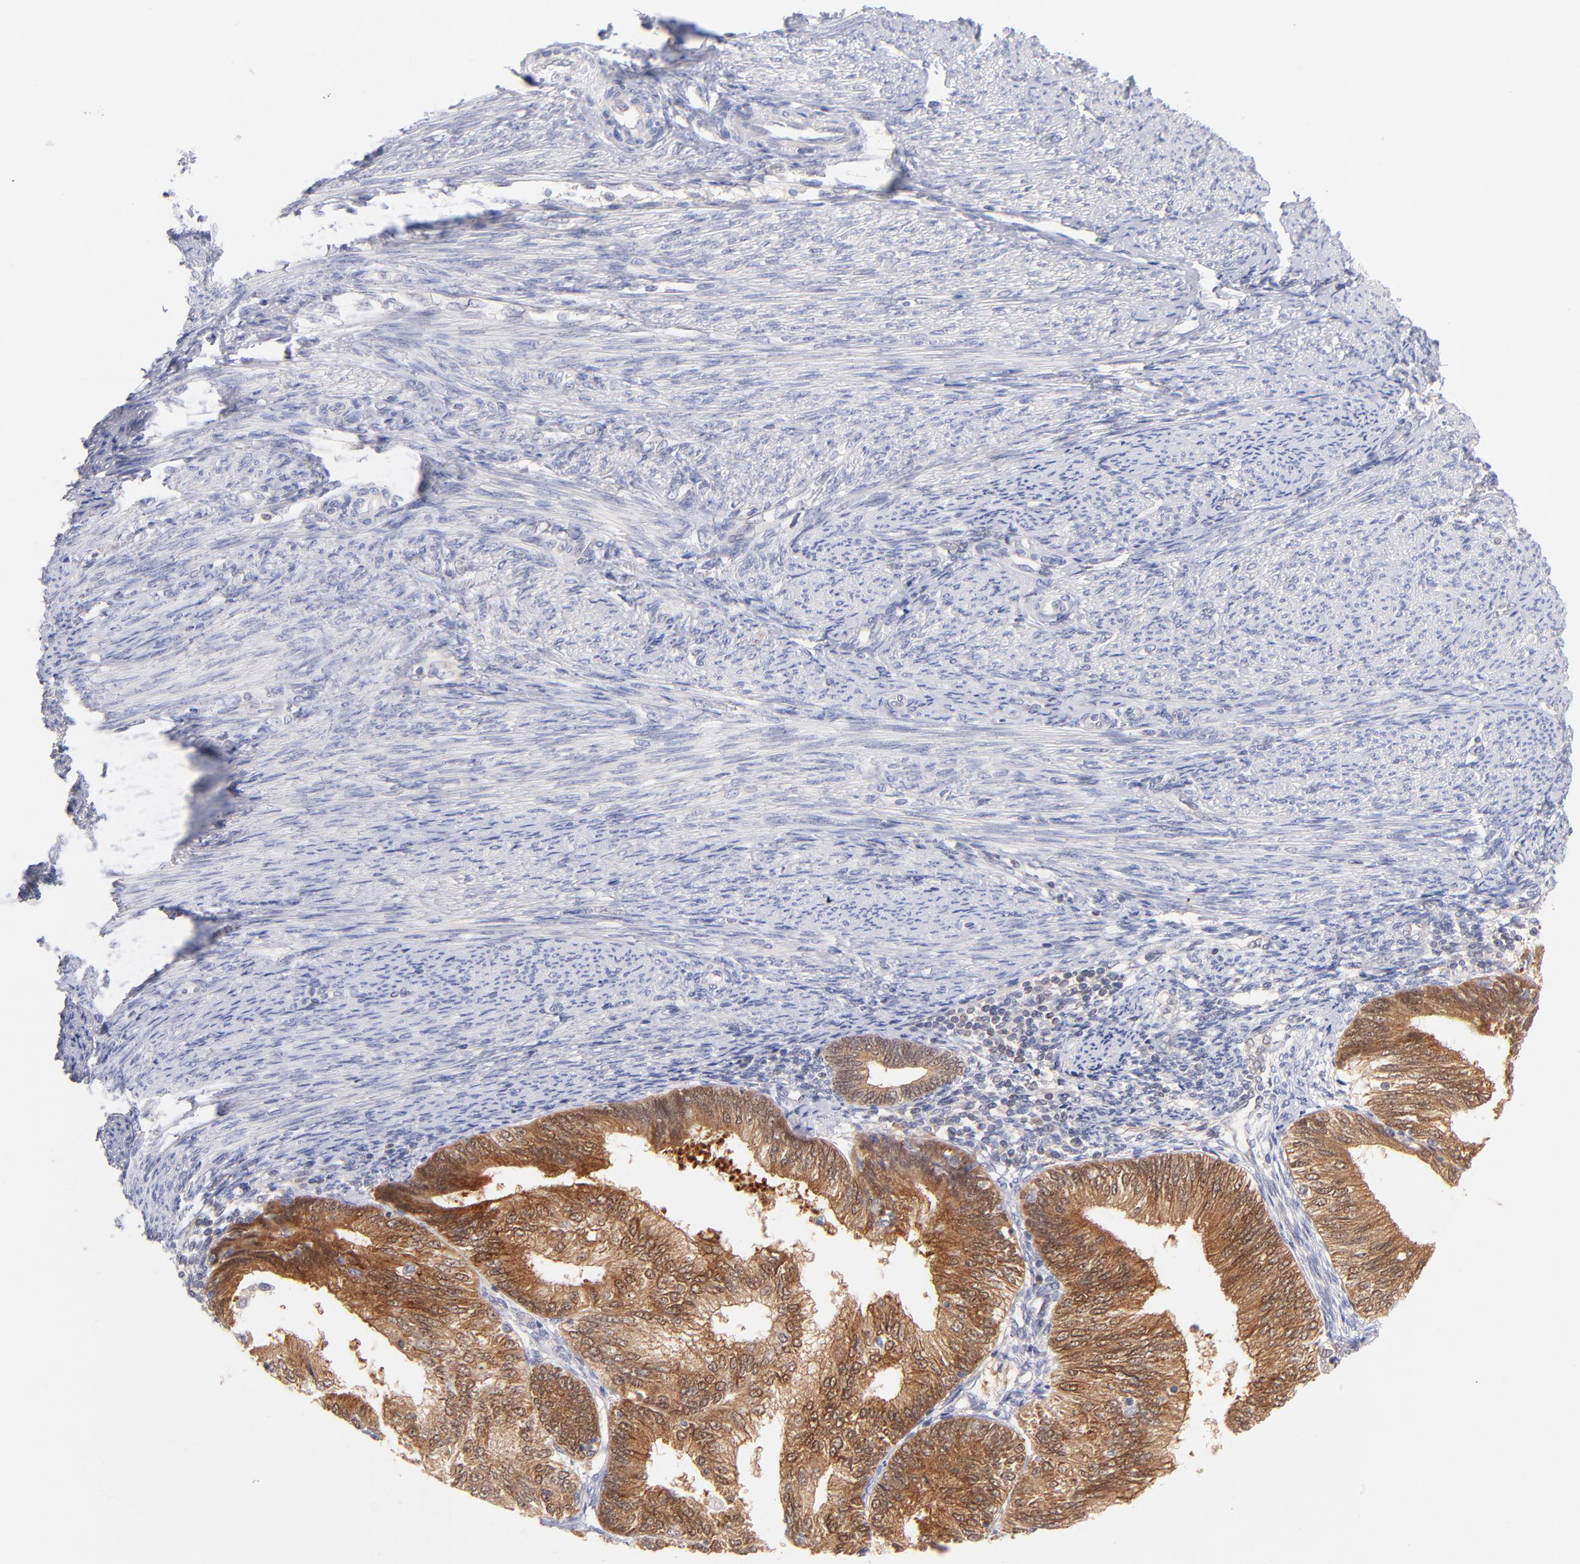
{"staining": {"intensity": "moderate", "quantity": ">75%", "location": "cytoplasmic/membranous,nuclear"}, "tissue": "endometrial cancer", "cell_type": "Tumor cells", "image_type": "cancer", "snomed": [{"axis": "morphology", "description": "Adenocarcinoma, NOS"}, {"axis": "topography", "description": "Endometrium"}], "caption": "Endometrial cancer stained for a protein (brown) demonstrates moderate cytoplasmic/membranous and nuclear positive positivity in about >75% of tumor cells.", "gene": "CASP6", "patient": {"sex": "female", "age": 55}}